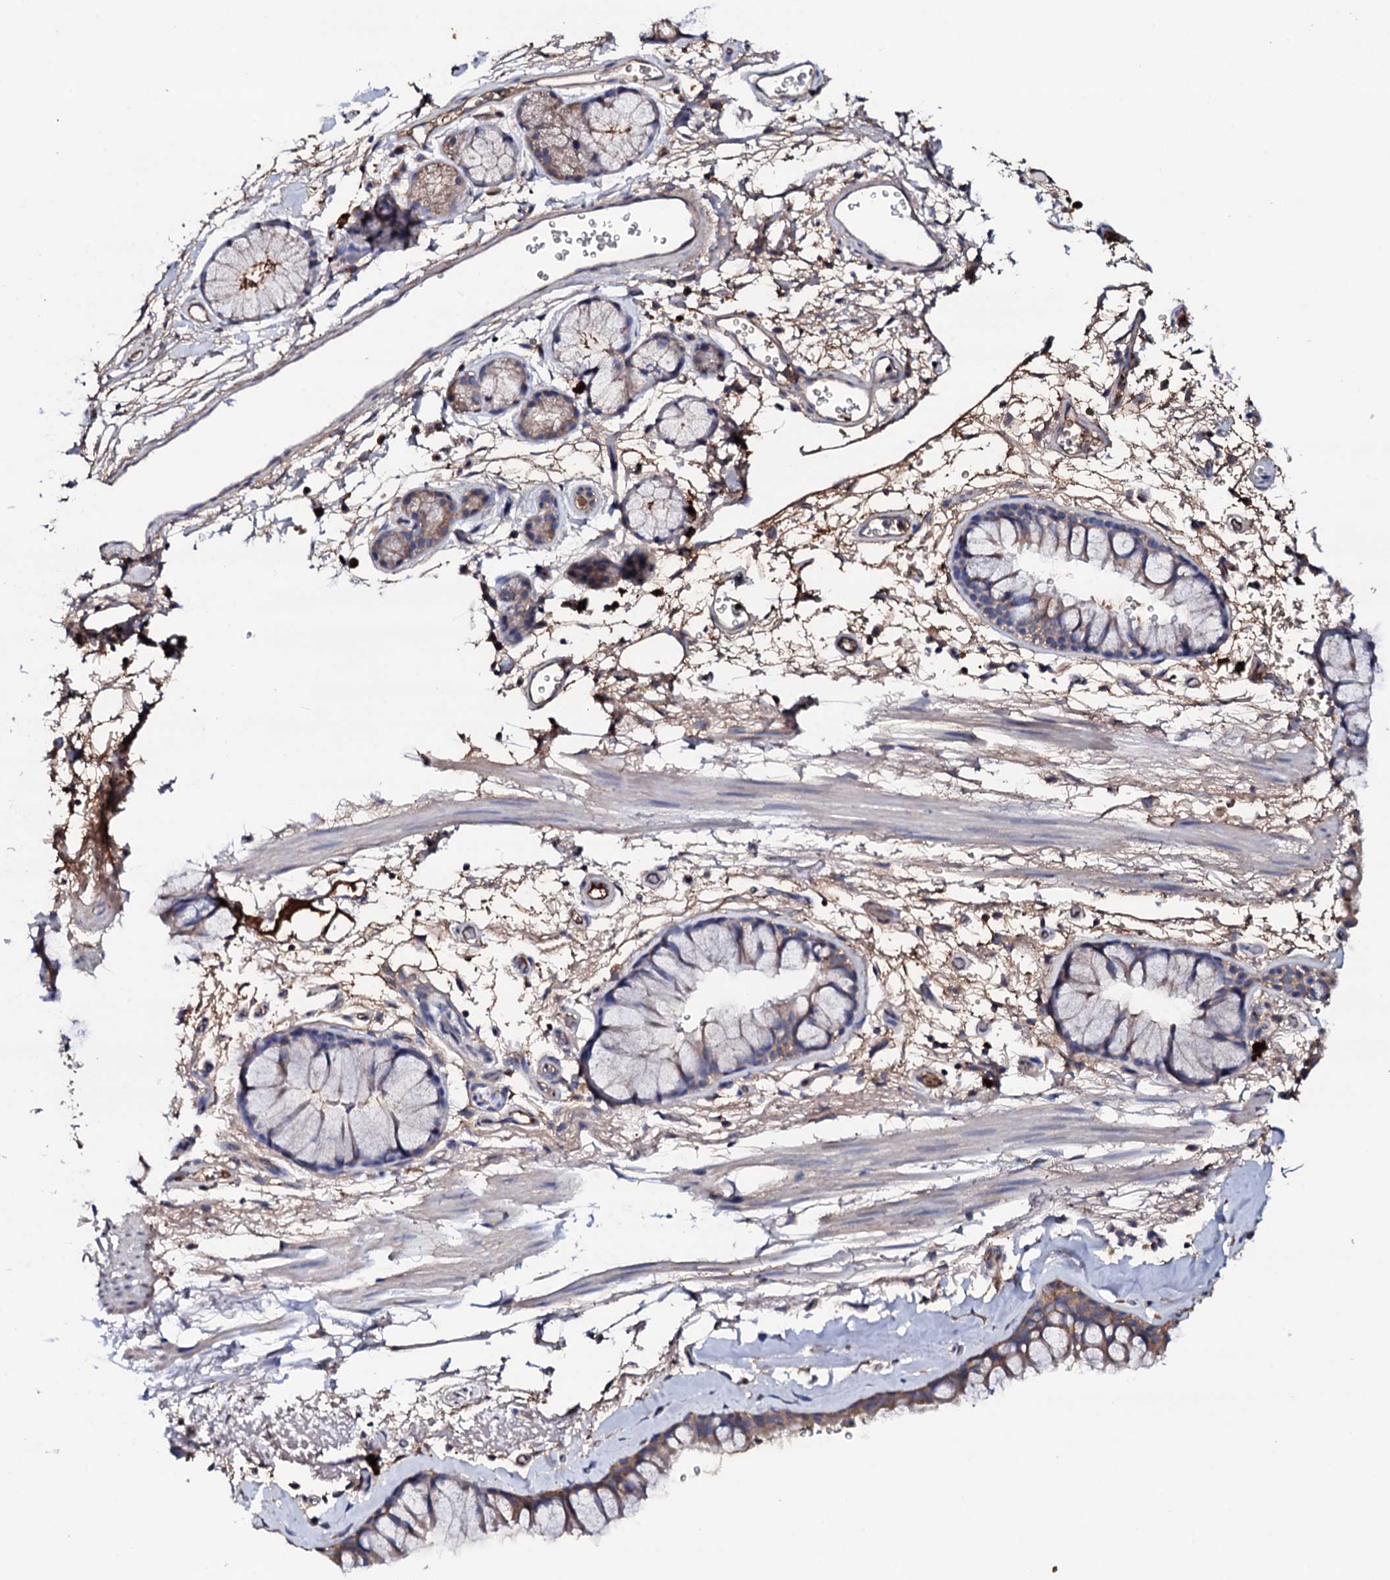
{"staining": {"intensity": "weak", "quantity": "25%-75%", "location": "cytoplasmic/membranous"}, "tissue": "bronchus", "cell_type": "Respiratory epithelial cells", "image_type": "normal", "snomed": [{"axis": "morphology", "description": "Normal tissue, NOS"}, {"axis": "topography", "description": "Bronchus"}], "caption": "Respiratory epithelial cells show weak cytoplasmic/membranous positivity in approximately 25%-75% of cells in unremarkable bronchus.", "gene": "TCAF2C", "patient": {"sex": "male", "age": 65}}